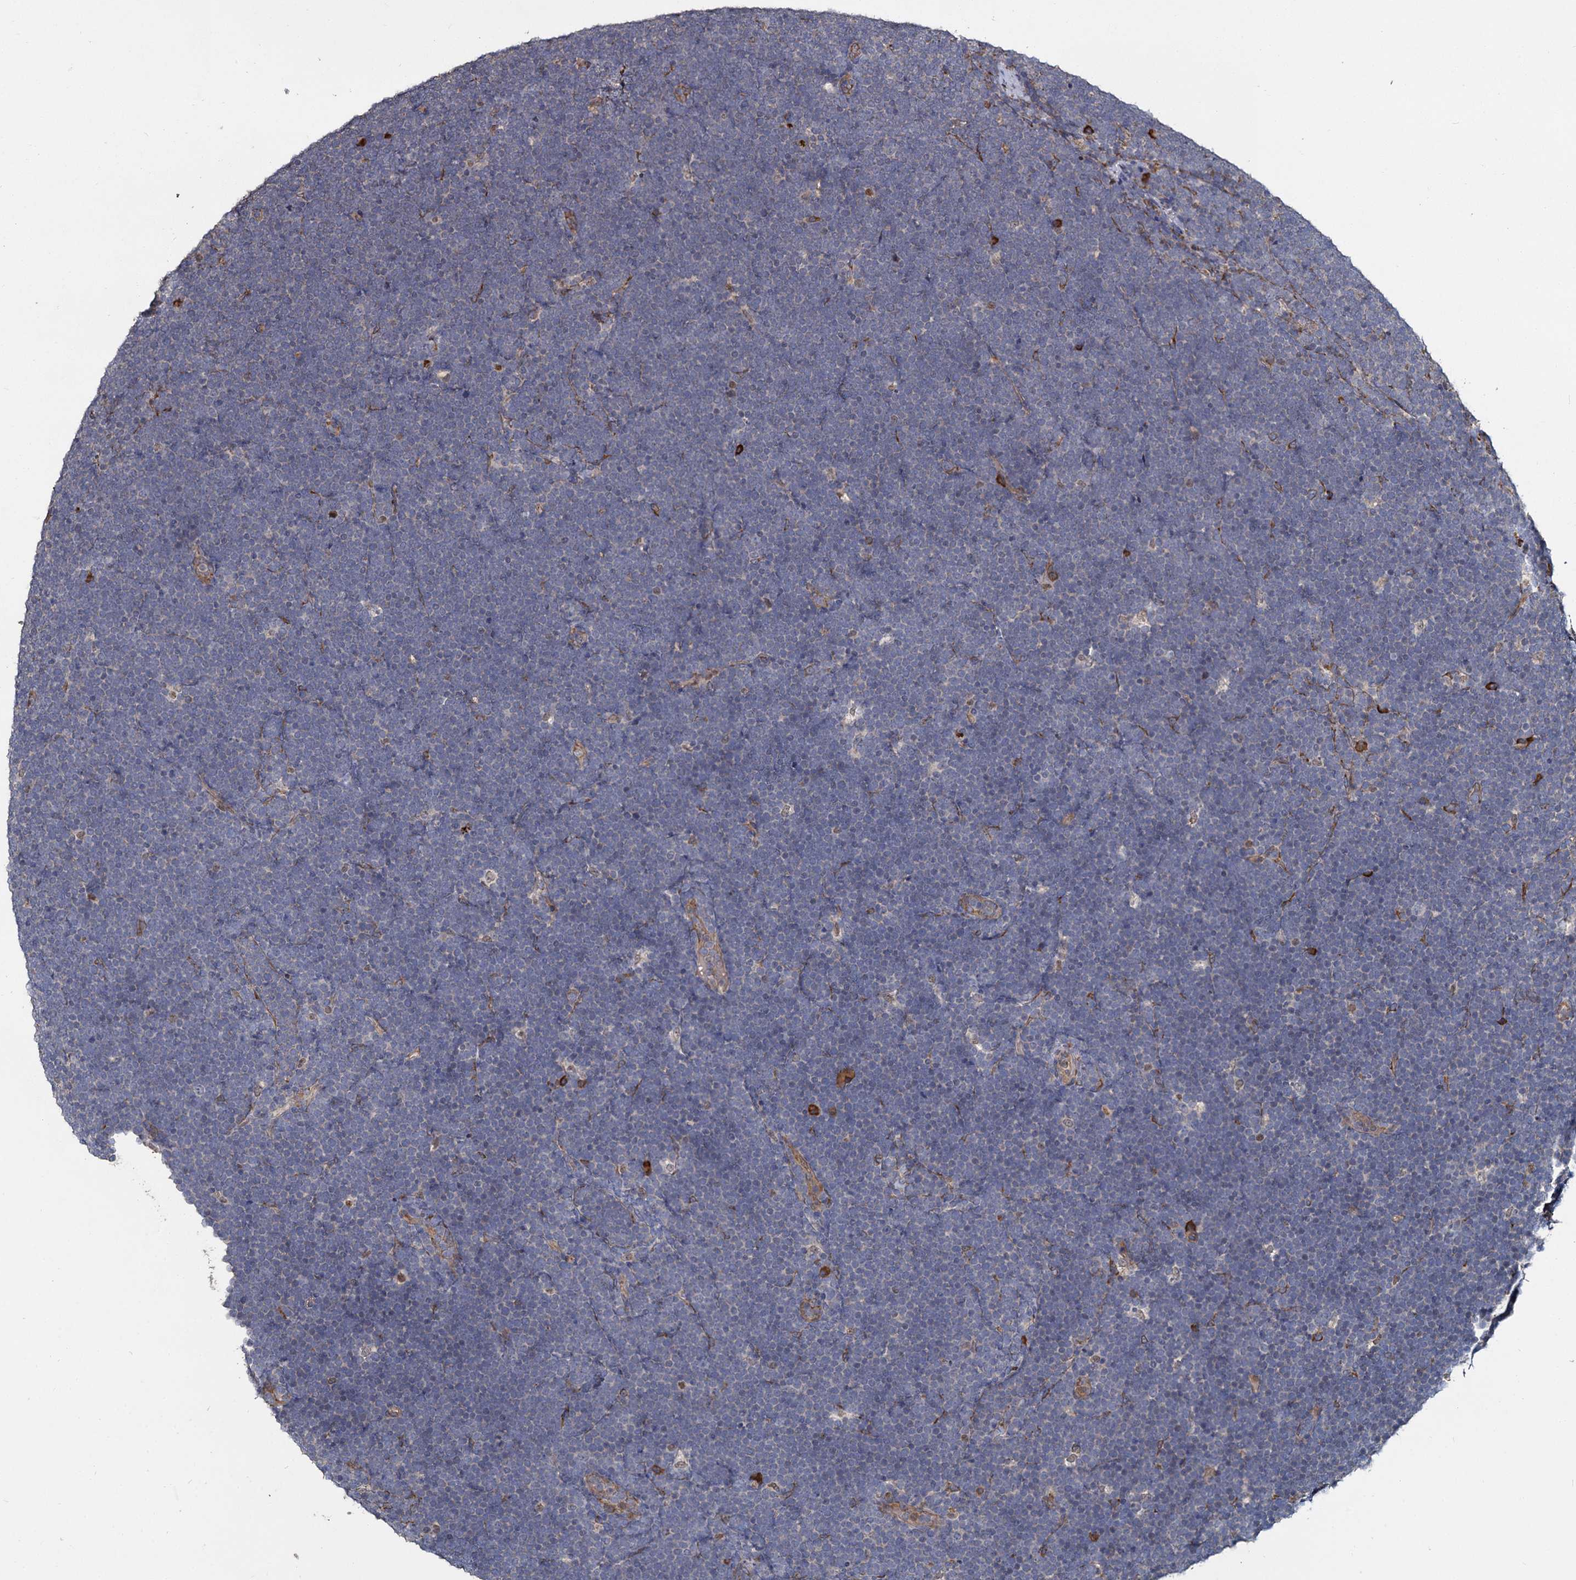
{"staining": {"intensity": "negative", "quantity": "none", "location": "none"}, "tissue": "lymphoma", "cell_type": "Tumor cells", "image_type": "cancer", "snomed": [{"axis": "morphology", "description": "Malignant lymphoma, non-Hodgkin's type, High grade"}, {"axis": "topography", "description": "Lymph node"}], "caption": "Immunohistochemistry image of malignant lymphoma, non-Hodgkin's type (high-grade) stained for a protein (brown), which shows no staining in tumor cells.", "gene": "LRRC51", "patient": {"sex": "male", "age": 13}}